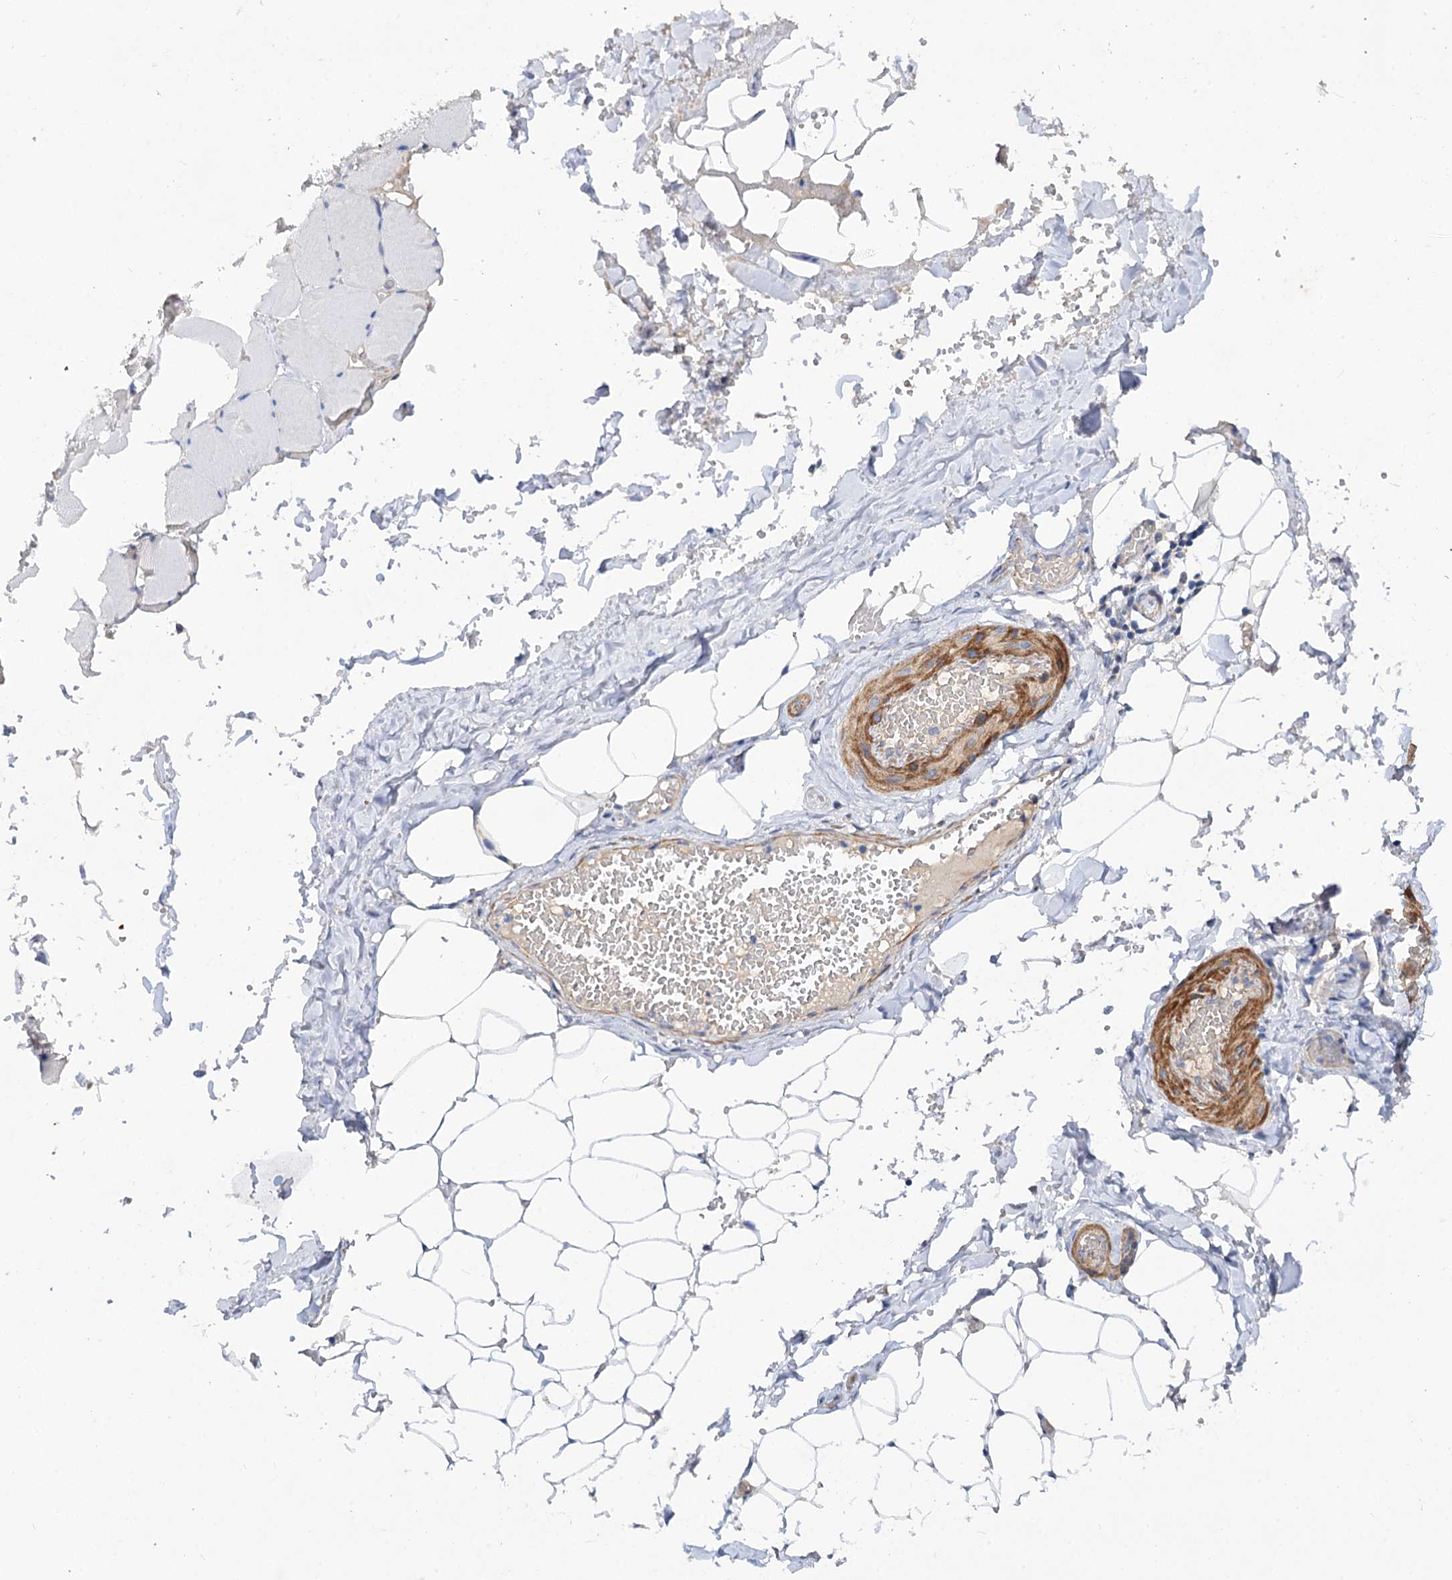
{"staining": {"intensity": "negative", "quantity": "none", "location": "none"}, "tissue": "adipose tissue", "cell_type": "Adipocytes", "image_type": "normal", "snomed": [{"axis": "morphology", "description": "Normal tissue, NOS"}, {"axis": "topography", "description": "Skeletal muscle"}, {"axis": "topography", "description": "Peripheral nerve tissue"}], "caption": "IHC image of benign human adipose tissue stained for a protein (brown), which exhibits no expression in adipocytes.", "gene": "NUDCD2", "patient": {"sex": "female", "age": 55}}